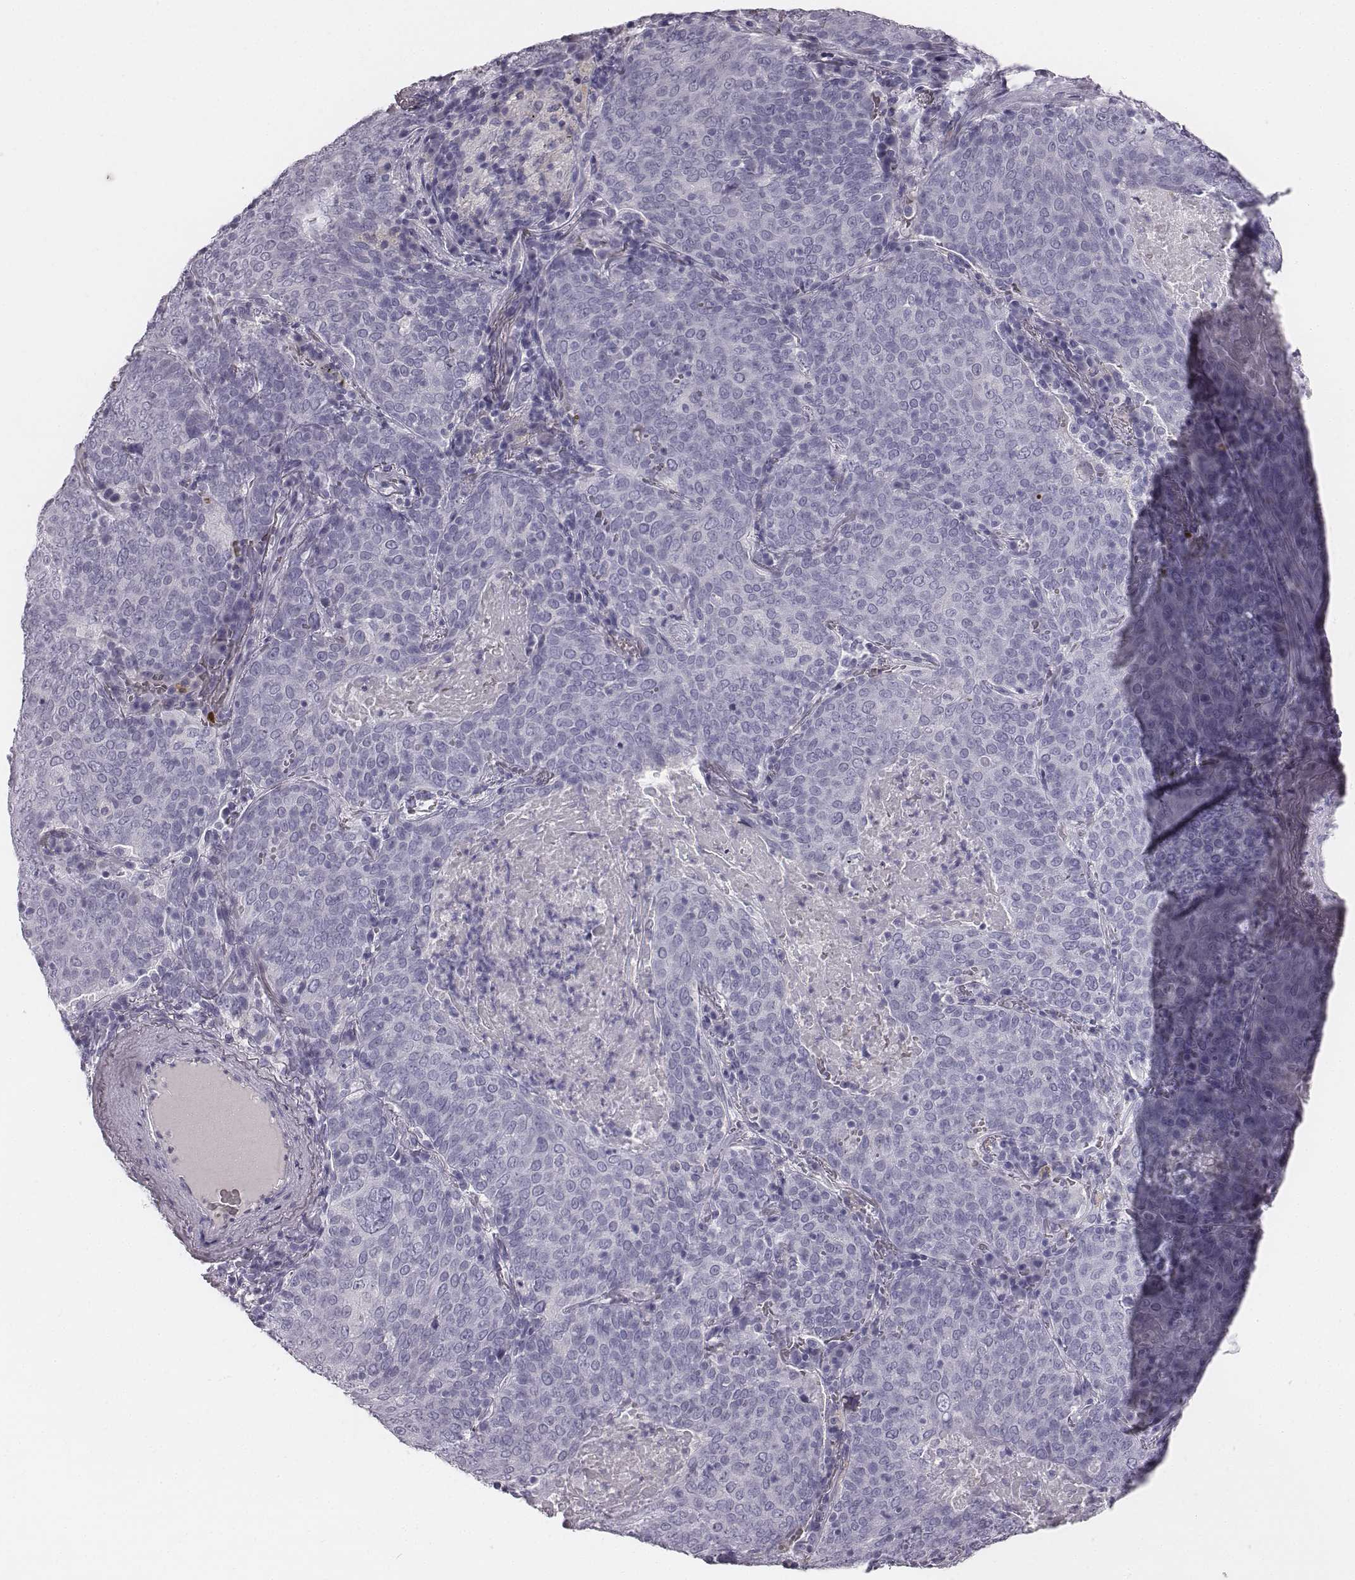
{"staining": {"intensity": "negative", "quantity": "none", "location": "none"}, "tissue": "lung cancer", "cell_type": "Tumor cells", "image_type": "cancer", "snomed": [{"axis": "morphology", "description": "Squamous cell carcinoma, NOS"}, {"axis": "topography", "description": "Lung"}], "caption": "Immunohistochemical staining of squamous cell carcinoma (lung) reveals no significant expression in tumor cells.", "gene": "HBZ", "patient": {"sex": "male", "age": 82}}